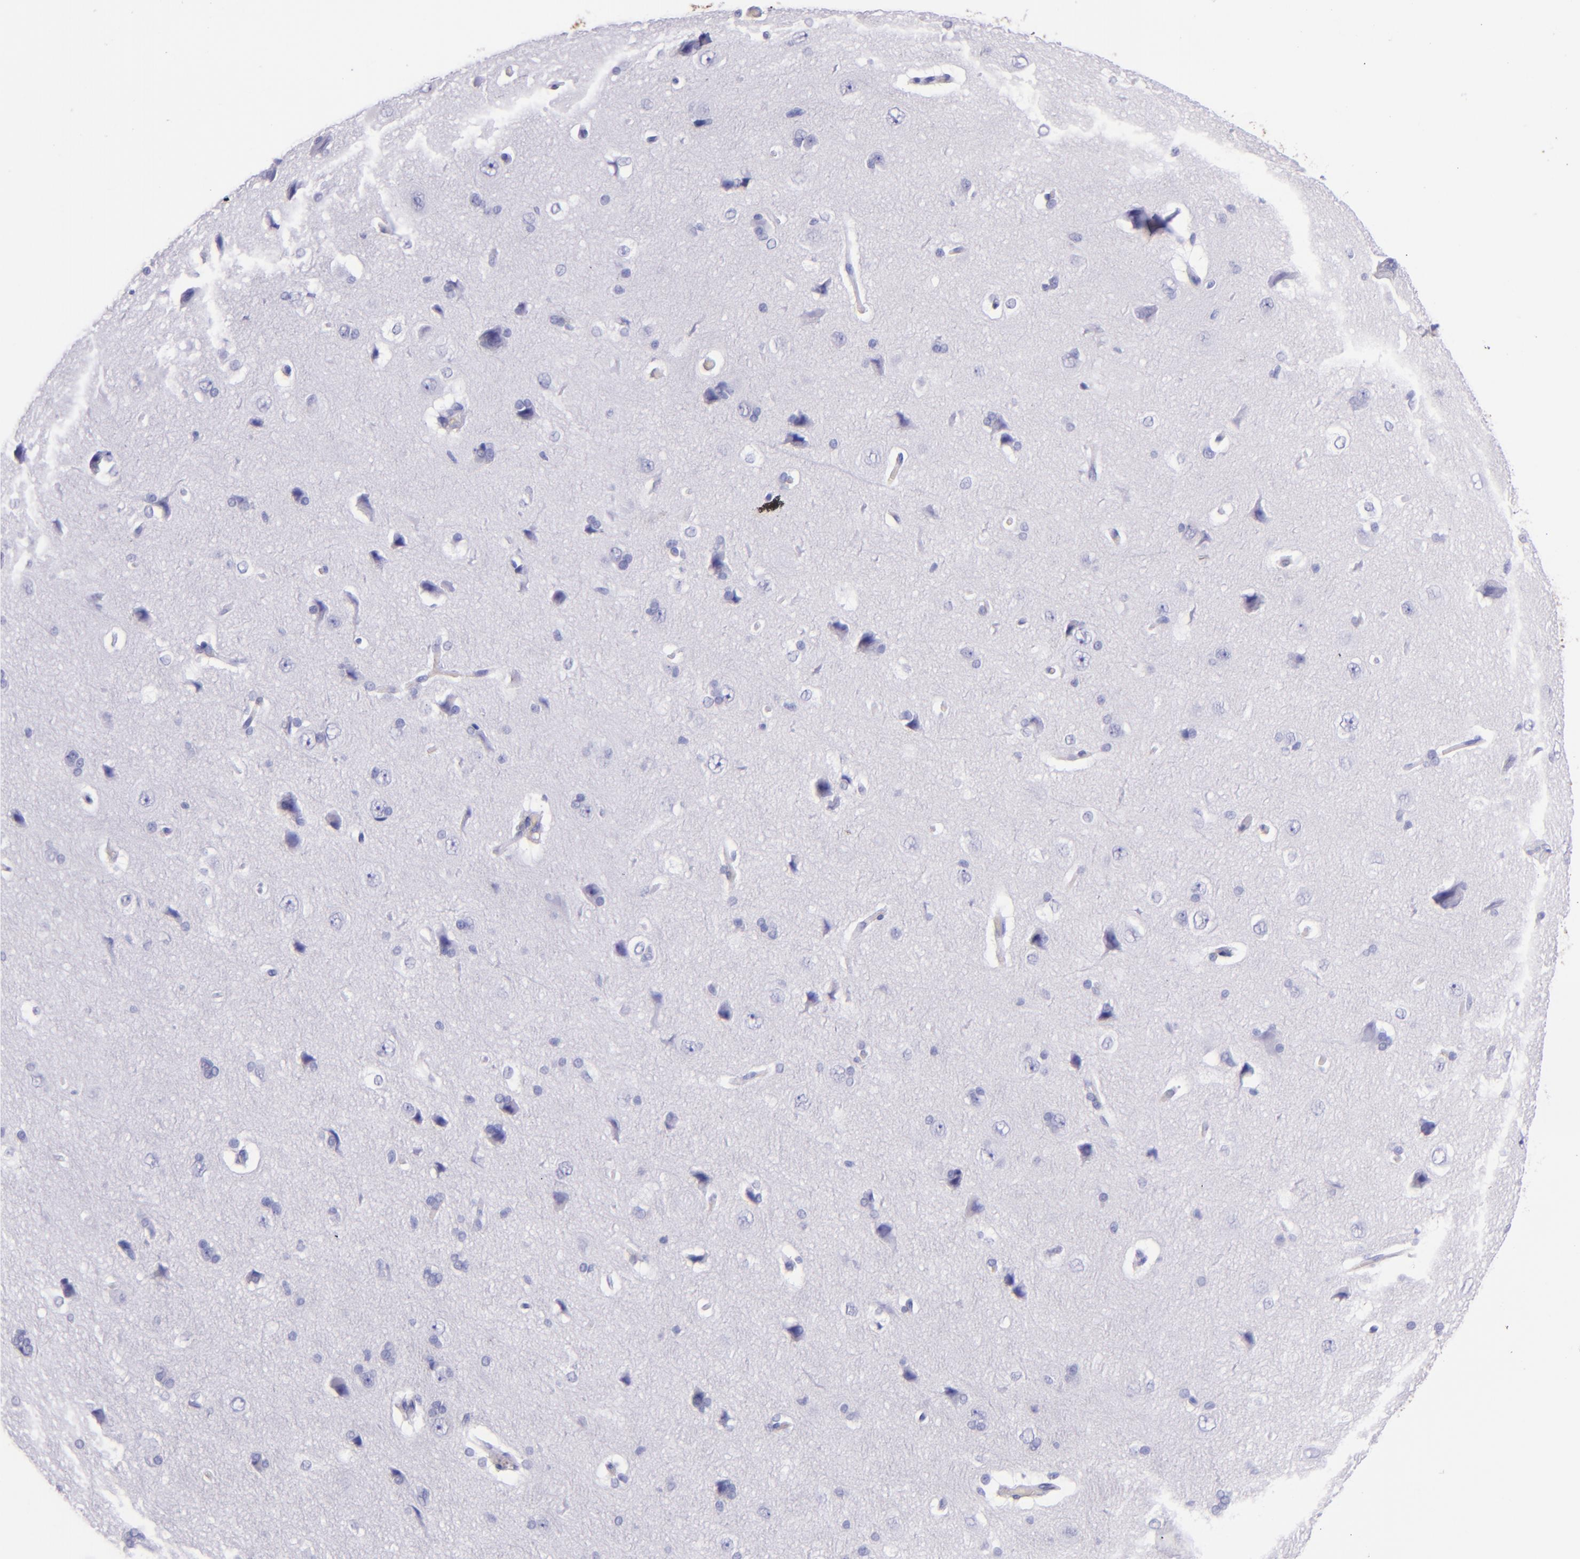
{"staining": {"intensity": "negative", "quantity": "none", "location": "none"}, "tissue": "cerebral cortex", "cell_type": "Endothelial cells", "image_type": "normal", "snomed": [{"axis": "morphology", "description": "Normal tissue, NOS"}, {"axis": "topography", "description": "Cerebral cortex"}], "caption": "A high-resolution histopathology image shows immunohistochemistry staining of normal cerebral cortex, which displays no significant positivity in endothelial cells.", "gene": "SFTPA2", "patient": {"sex": "female", "age": 45}}